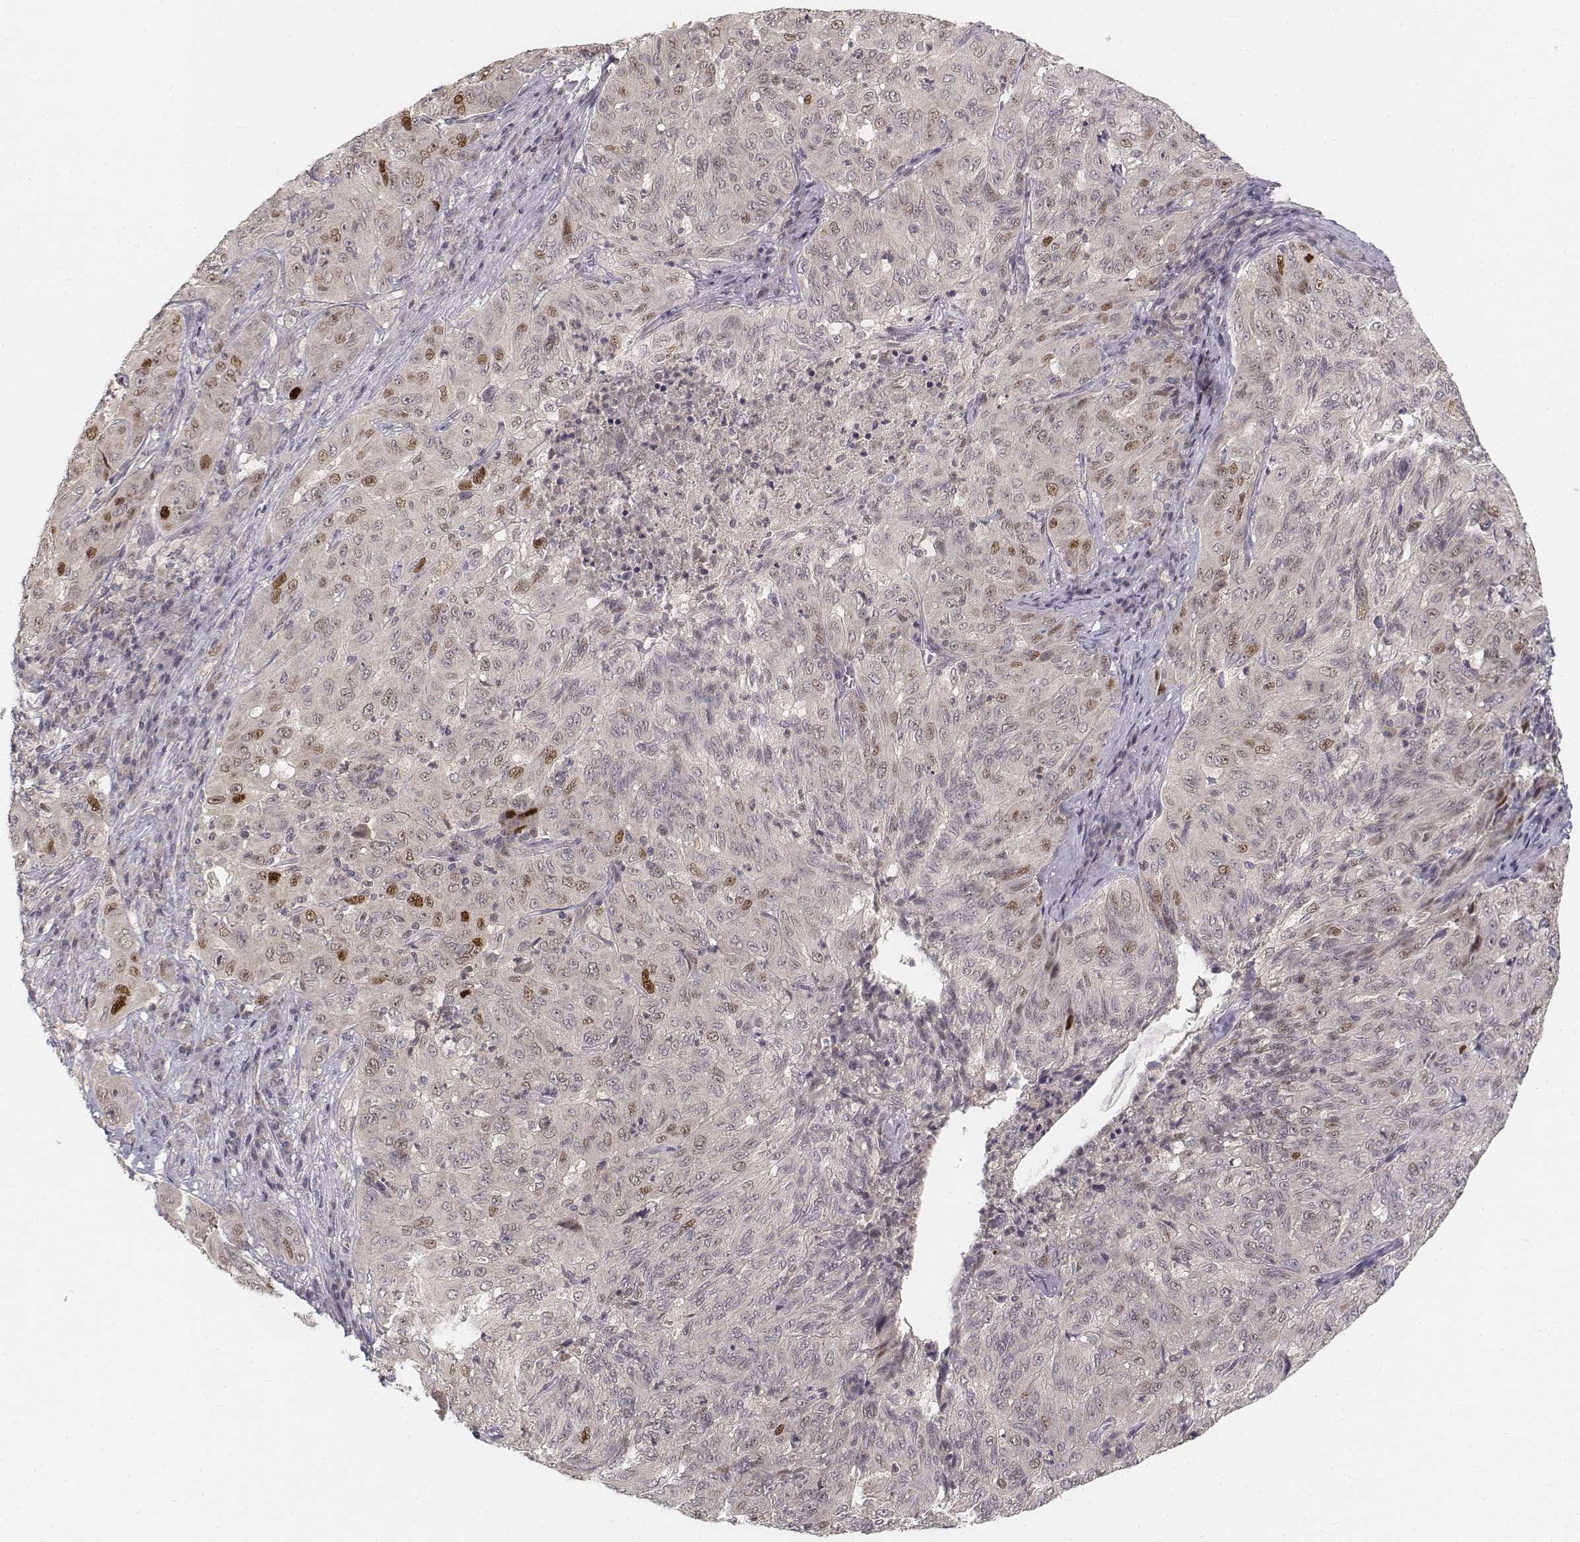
{"staining": {"intensity": "strong", "quantity": "<25%", "location": "nuclear"}, "tissue": "pancreatic cancer", "cell_type": "Tumor cells", "image_type": "cancer", "snomed": [{"axis": "morphology", "description": "Adenocarcinoma, NOS"}, {"axis": "topography", "description": "Pancreas"}], "caption": "A high-resolution image shows immunohistochemistry staining of adenocarcinoma (pancreatic), which demonstrates strong nuclear staining in about <25% of tumor cells.", "gene": "FANCD2", "patient": {"sex": "male", "age": 63}}